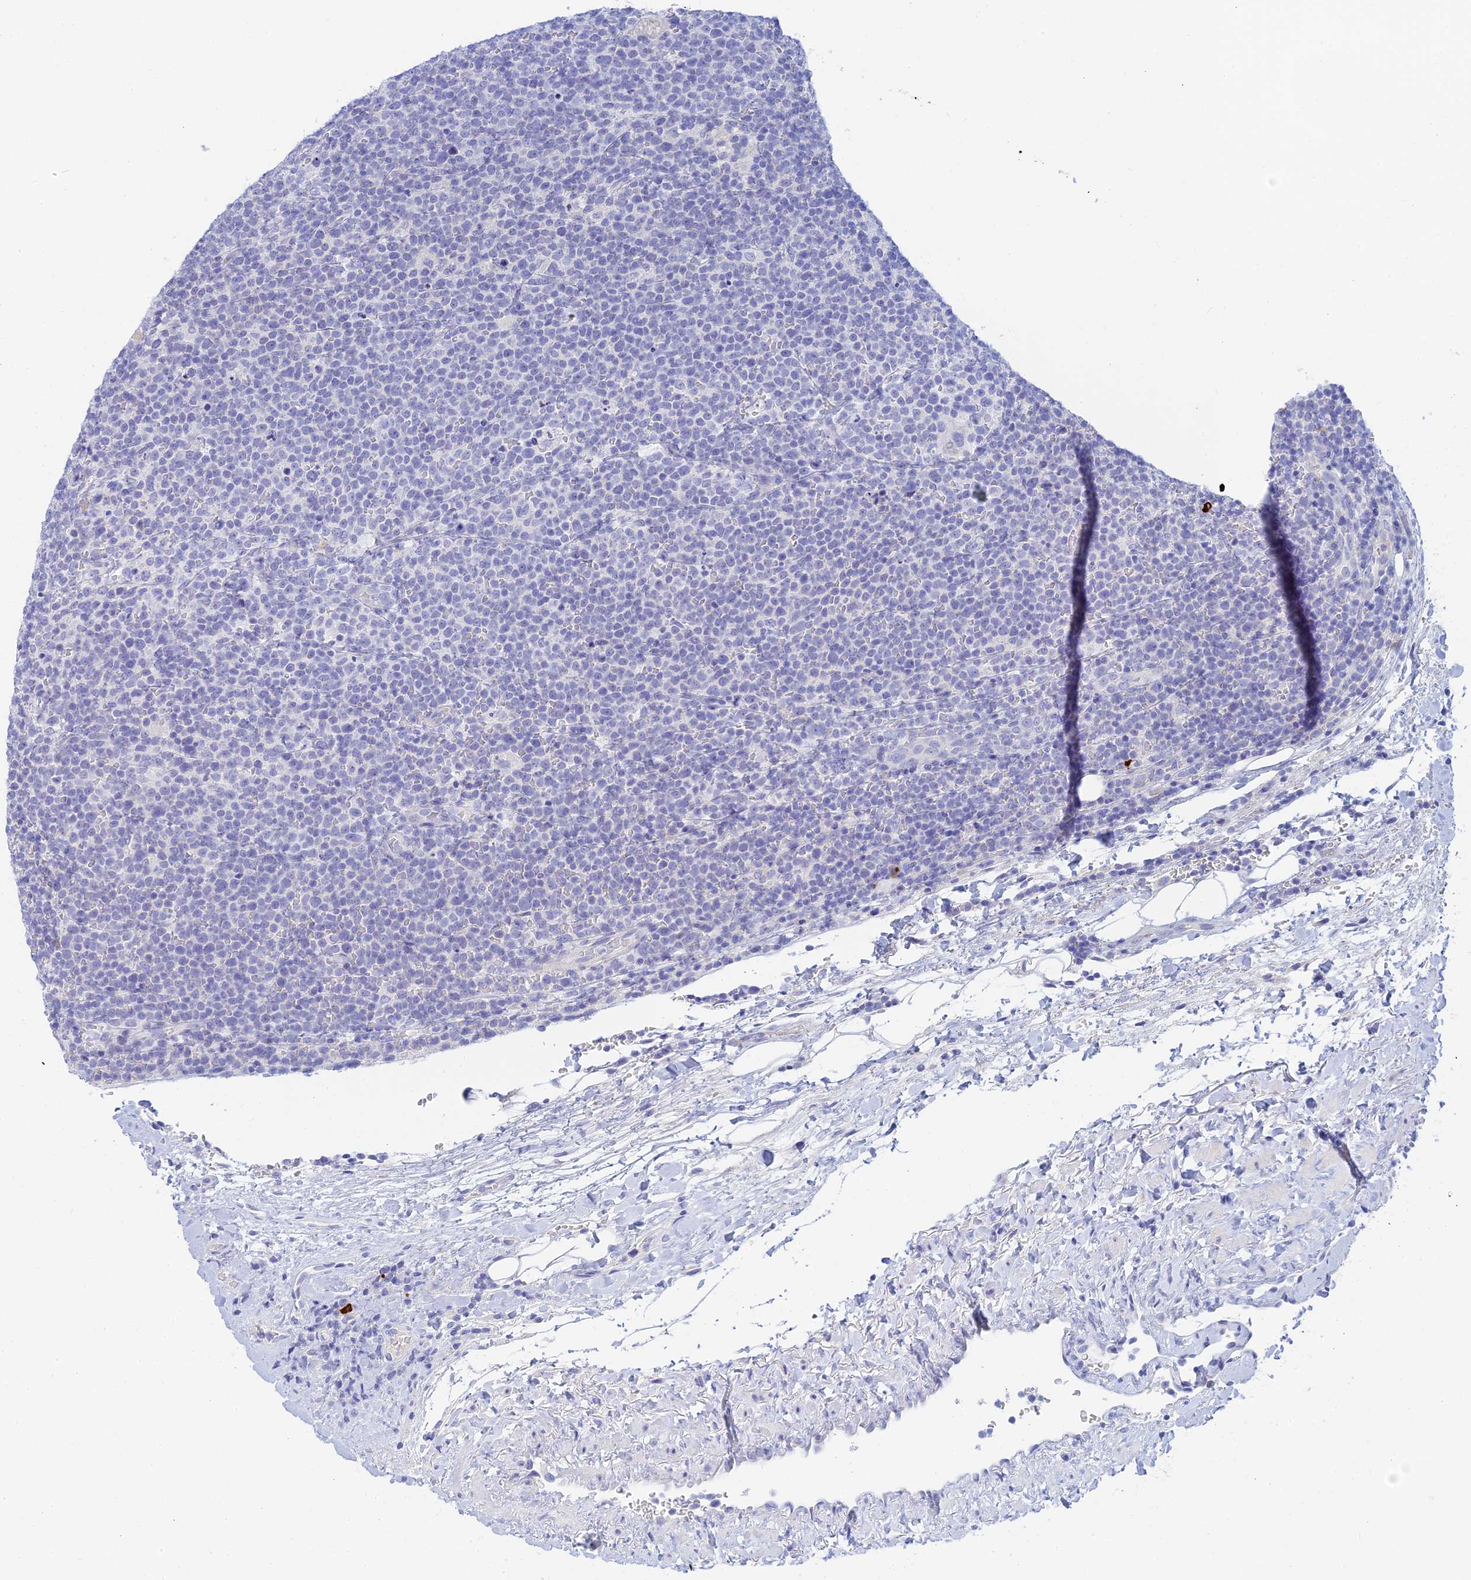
{"staining": {"intensity": "negative", "quantity": "none", "location": "none"}, "tissue": "lymphoma", "cell_type": "Tumor cells", "image_type": "cancer", "snomed": [{"axis": "morphology", "description": "Malignant lymphoma, non-Hodgkin's type, High grade"}, {"axis": "topography", "description": "Lymph node"}], "caption": "Histopathology image shows no protein staining in tumor cells of malignant lymphoma, non-Hodgkin's type (high-grade) tissue.", "gene": "CEP152", "patient": {"sex": "male", "age": 61}}